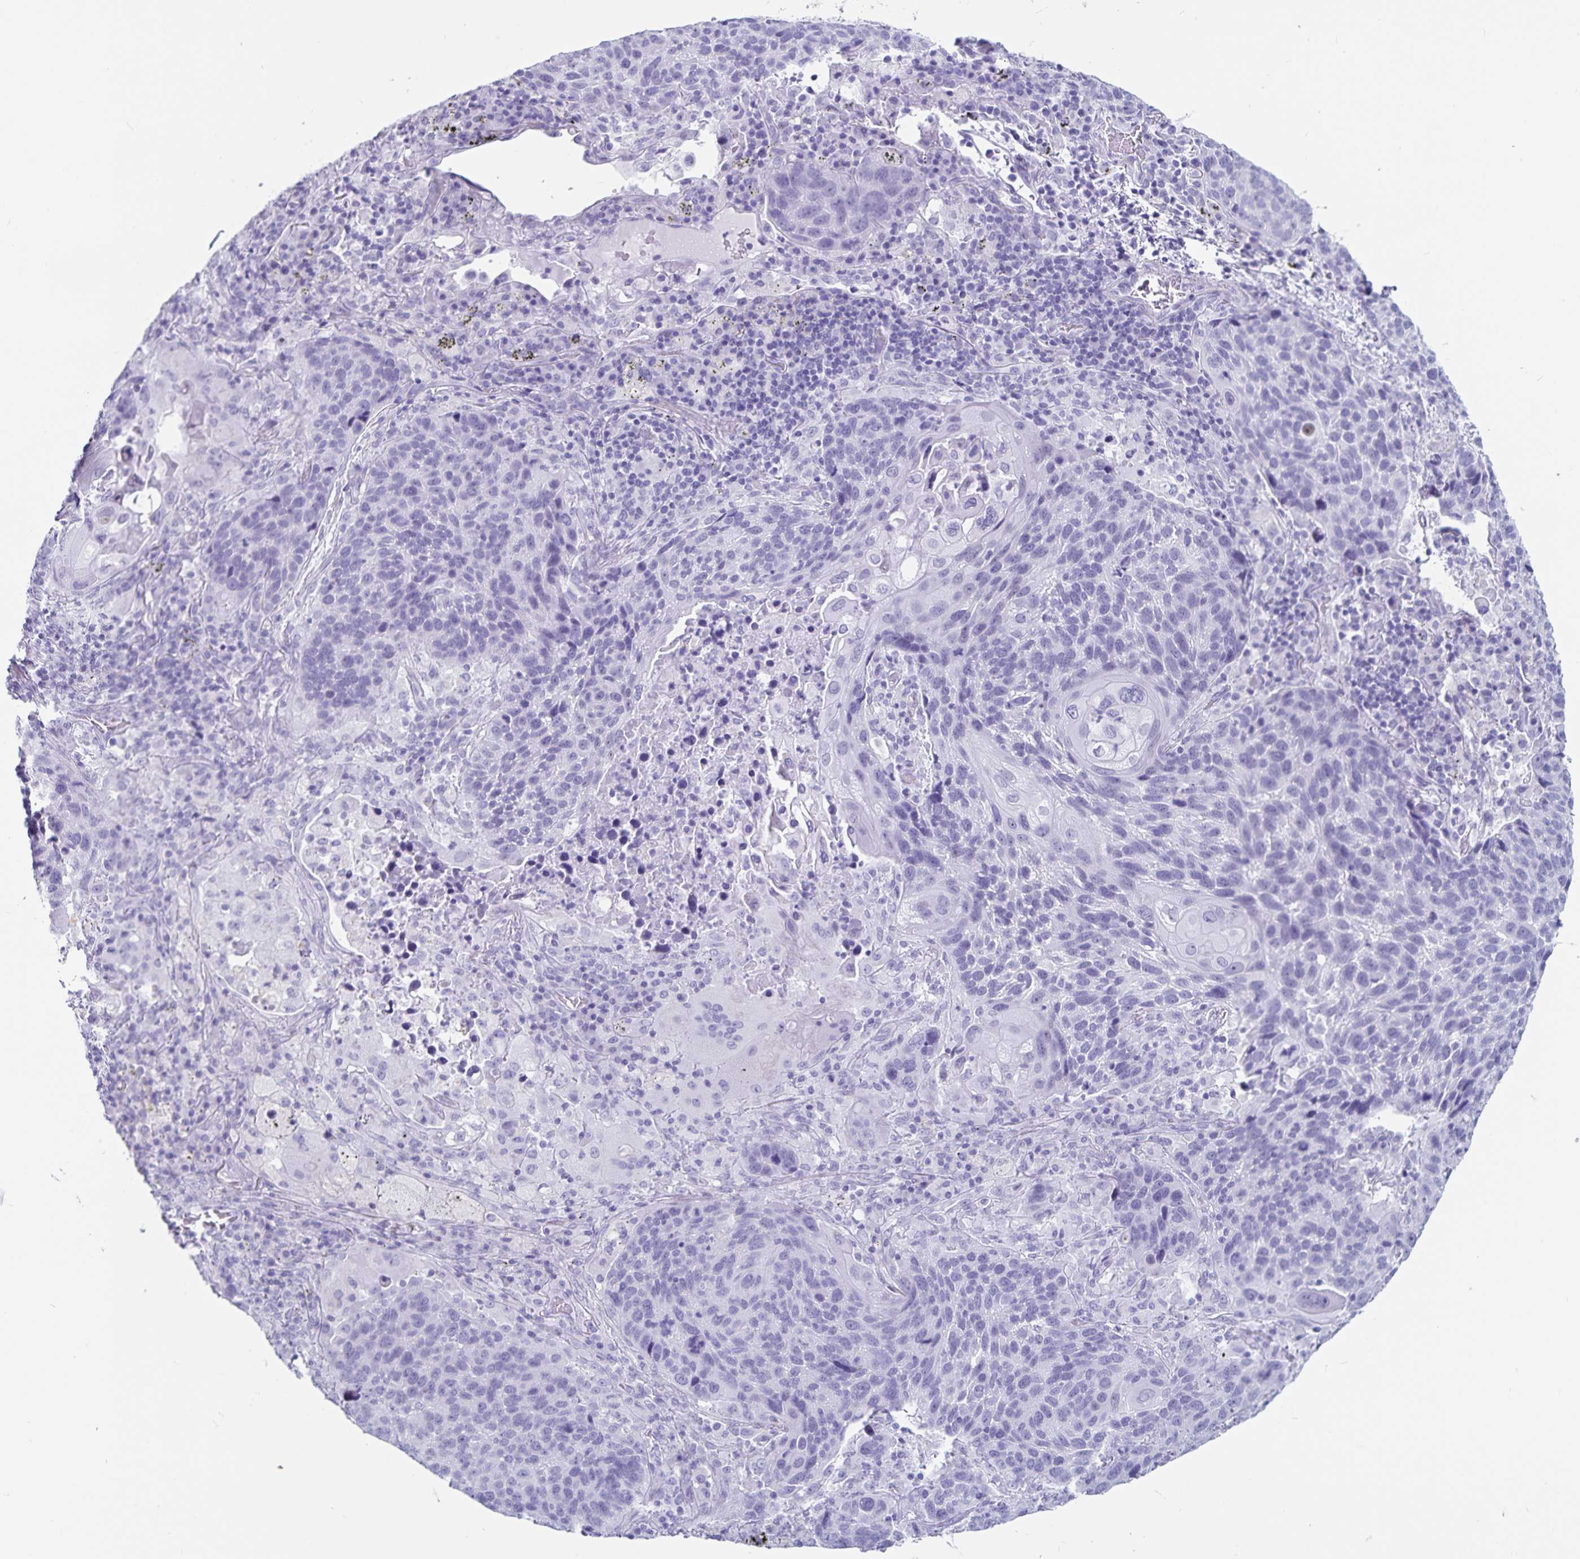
{"staining": {"intensity": "negative", "quantity": "none", "location": "none"}, "tissue": "lung cancer", "cell_type": "Tumor cells", "image_type": "cancer", "snomed": [{"axis": "morphology", "description": "Squamous cell carcinoma, NOS"}, {"axis": "topography", "description": "Lung"}], "caption": "Tumor cells show no significant protein expression in lung cancer.", "gene": "GPR137", "patient": {"sex": "male", "age": 68}}